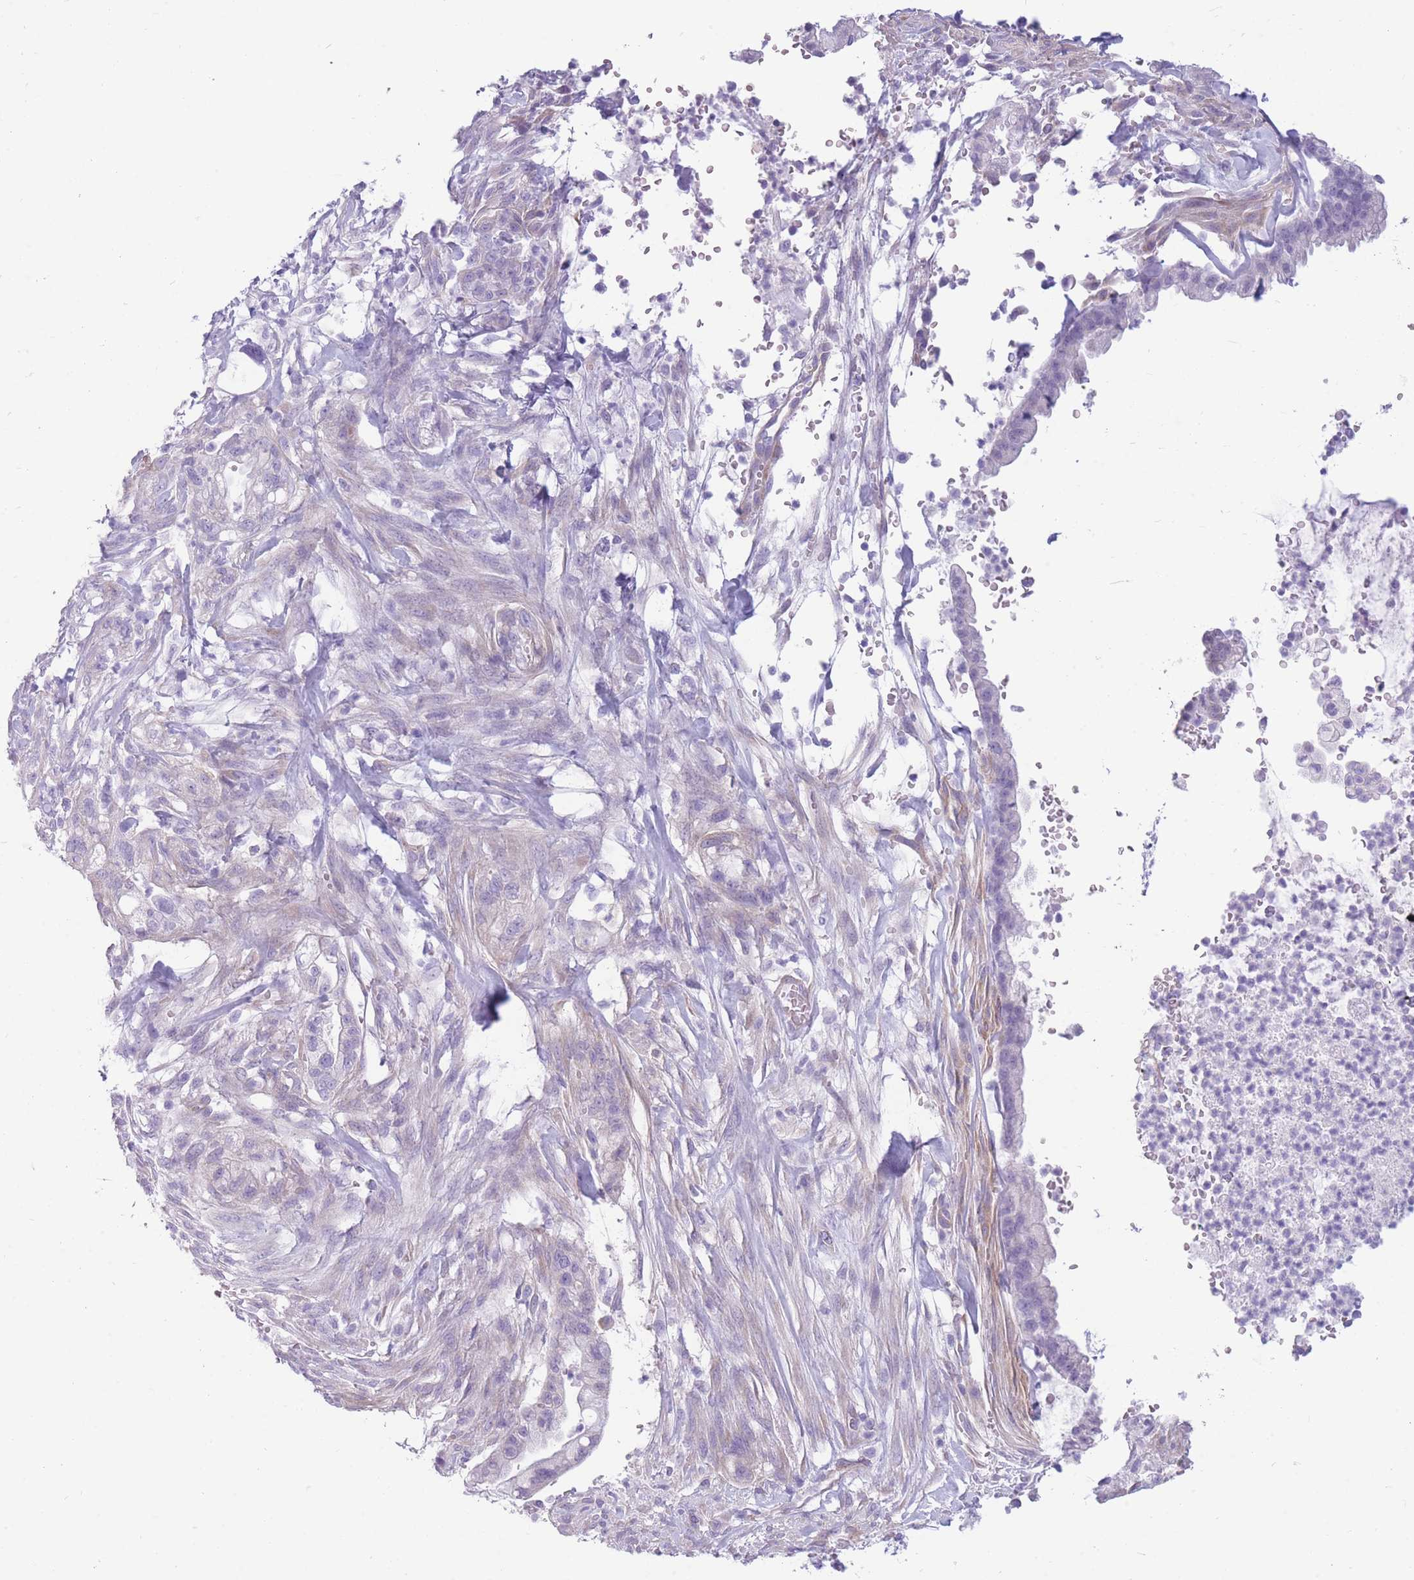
{"staining": {"intensity": "negative", "quantity": "none", "location": "none"}, "tissue": "pancreatic cancer", "cell_type": "Tumor cells", "image_type": "cancer", "snomed": [{"axis": "morphology", "description": "Adenocarcinoma, NOS"}, {"axis": "topography", "description": "Pancreas"}], "caption": "IHC image of neoplastic tissue: pancreatic cancer (adenocarcinoma) stained with DAB (3,3'-diaminobenzidine) demonstrates no significant protein expression in tumor cells.", "gene": "MTSS2", "patient": {"sex": "male", "age": 44}}